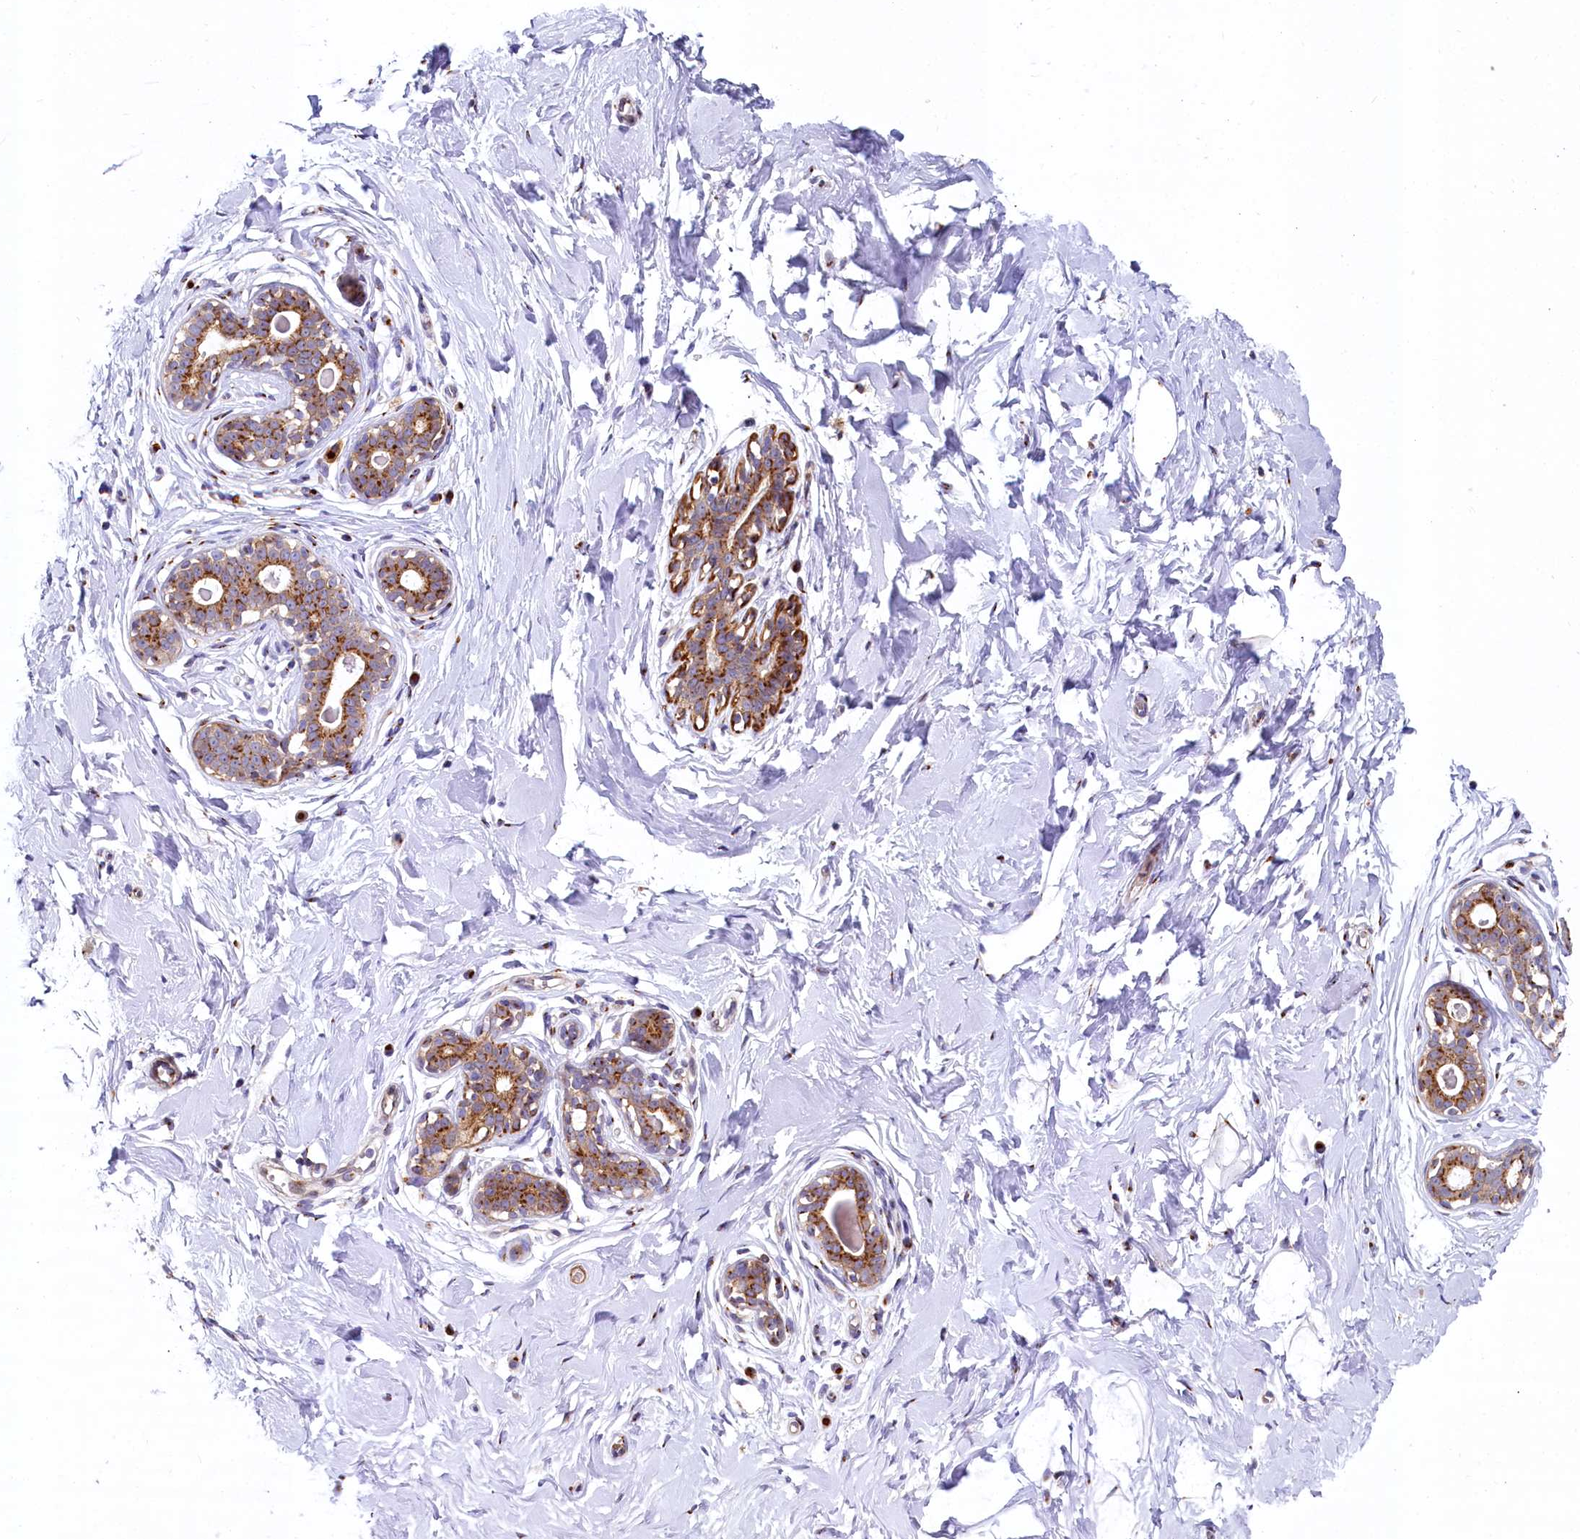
{"staining": {"intensity": "negative", "quantity": "none", "location": "none"}, "tissue": "breast", "cell_type": "Adipocytes", "image_type": "normal", "snomed": [{"axis": "morphology", "description": "Normal tissue, NOS"}, {"axis": "morphology", "description": "Adenoma, NOS"}, {"axis": "topography", "description": "Breast"}], "caption": "Benign breast was stained to show a protein in brown. There is no significant staining in adipocytes. (DAB IHC visualized using brightfield microscopy, high magnification).", "gene": "BET1L", "patient": {"sex": "female", "age": 23}}